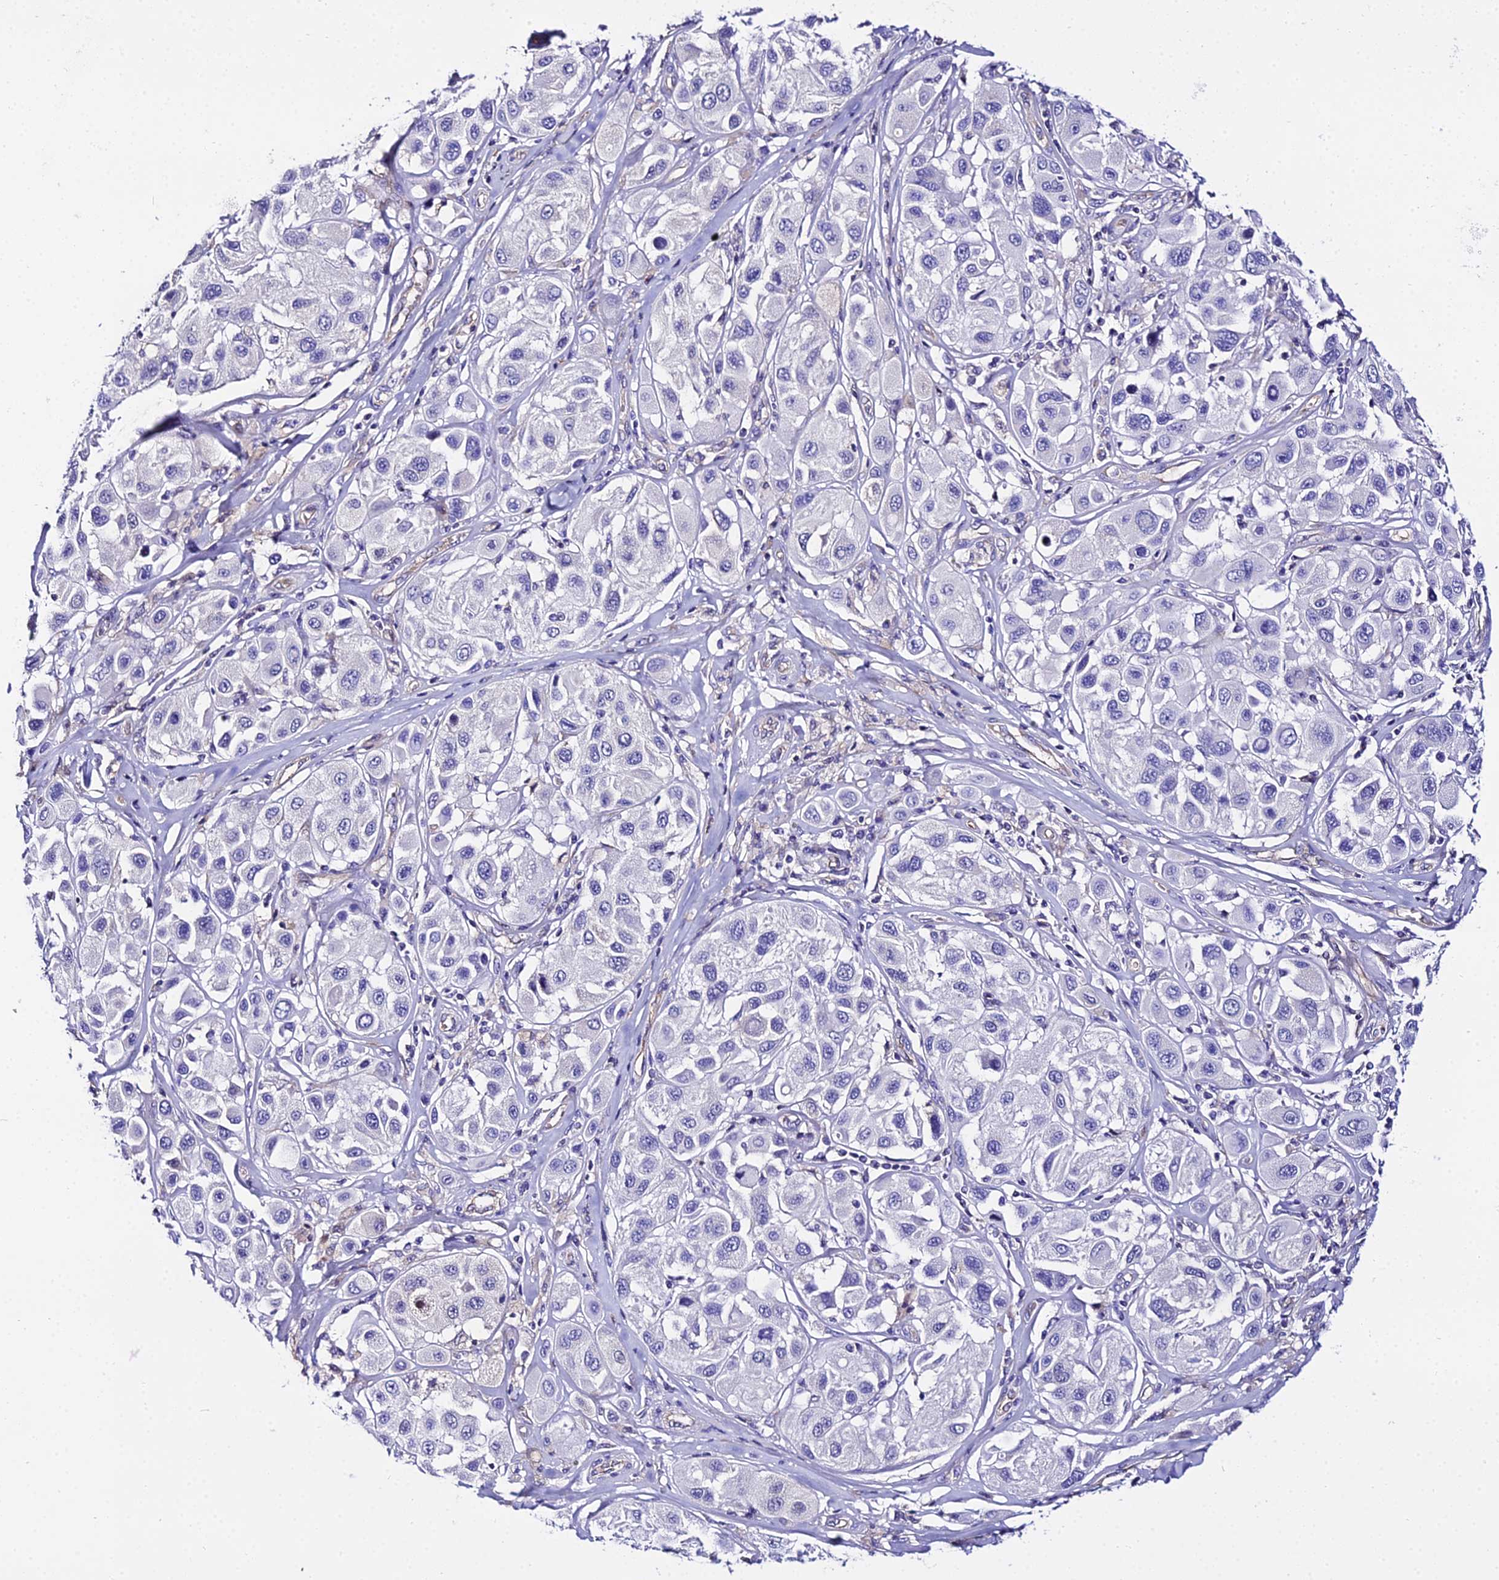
{"staining": {"intensity": "negative", "quantity": "none", "location": "none"}, "tissue": "melanoma", "cell_type": "Tumor cells", "image_type": "cancer", "snomed": [{"axis": "morphology", "description": "Malignant melanoma, Metastatic site"}, {"axis": "topography", "description": "Skin"}], "caption": "The IHC image has no significant staining in tumor cells of melanoma tissue.", "gene": "DAW1", "patient": {"sex": "male", "age": 41}}